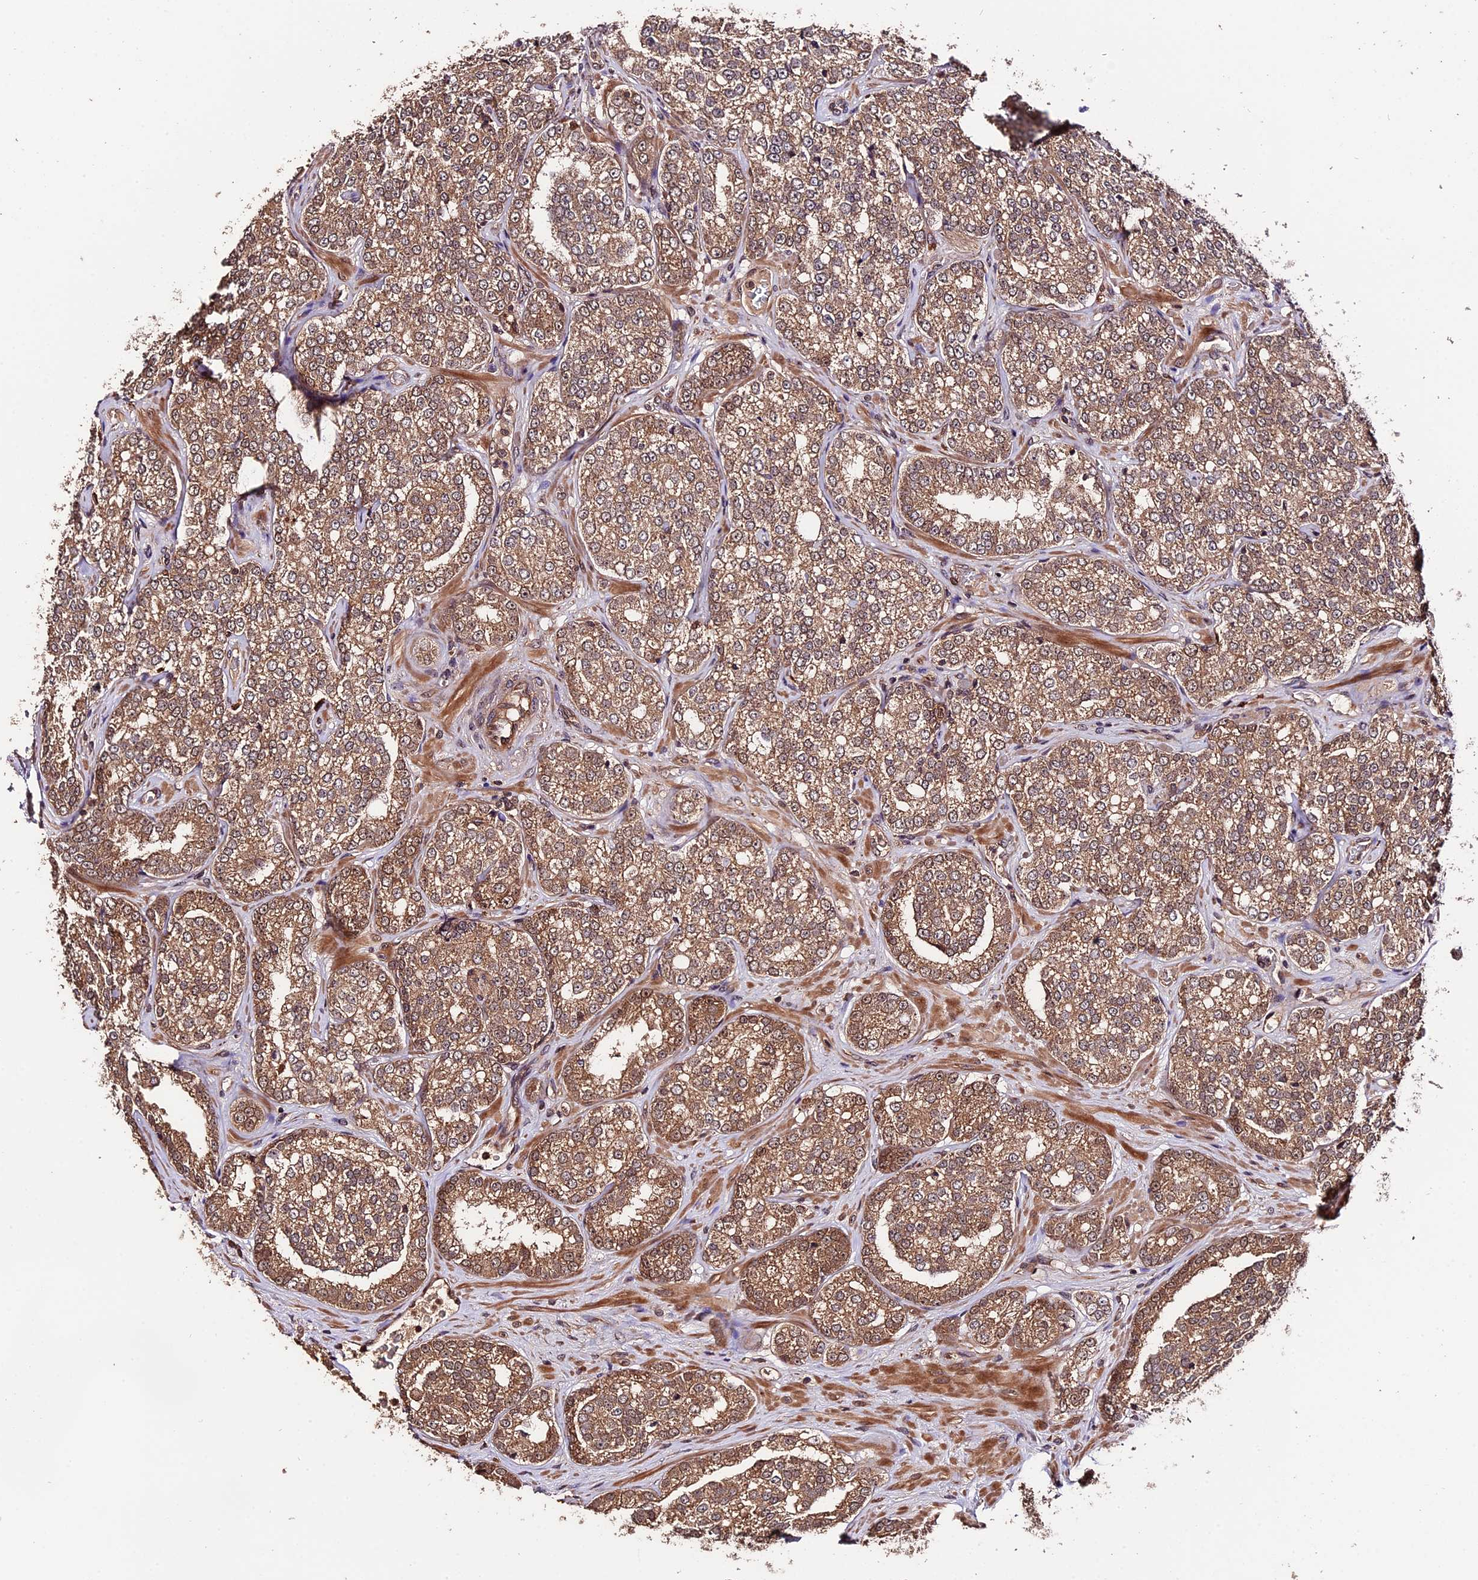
{"staining": {"intensity": "moderate", "quantity": ">75%", "location": "cytoplasmic/membranous"}, "tissue": "prostate cancer", "cell_type": "Tumor cells", "image_type": "cancer", "snomed": [{"axis": "morphology", "description": "Normal tissue, NOS"}, {"axis": "morphology", "description": "Adenocarcinoma, High grade"}, {"axis": "topography", "description": "Prostate"}], "caption": "The image shows a brown stain indicating the presence of a protein in the cytoplasmic/membranous of tumor cells in prostate cancer (adenocarcinoma (high-grade)).", "gene": "TRMT1", "patient": {"sex": "male", "age": 83}}